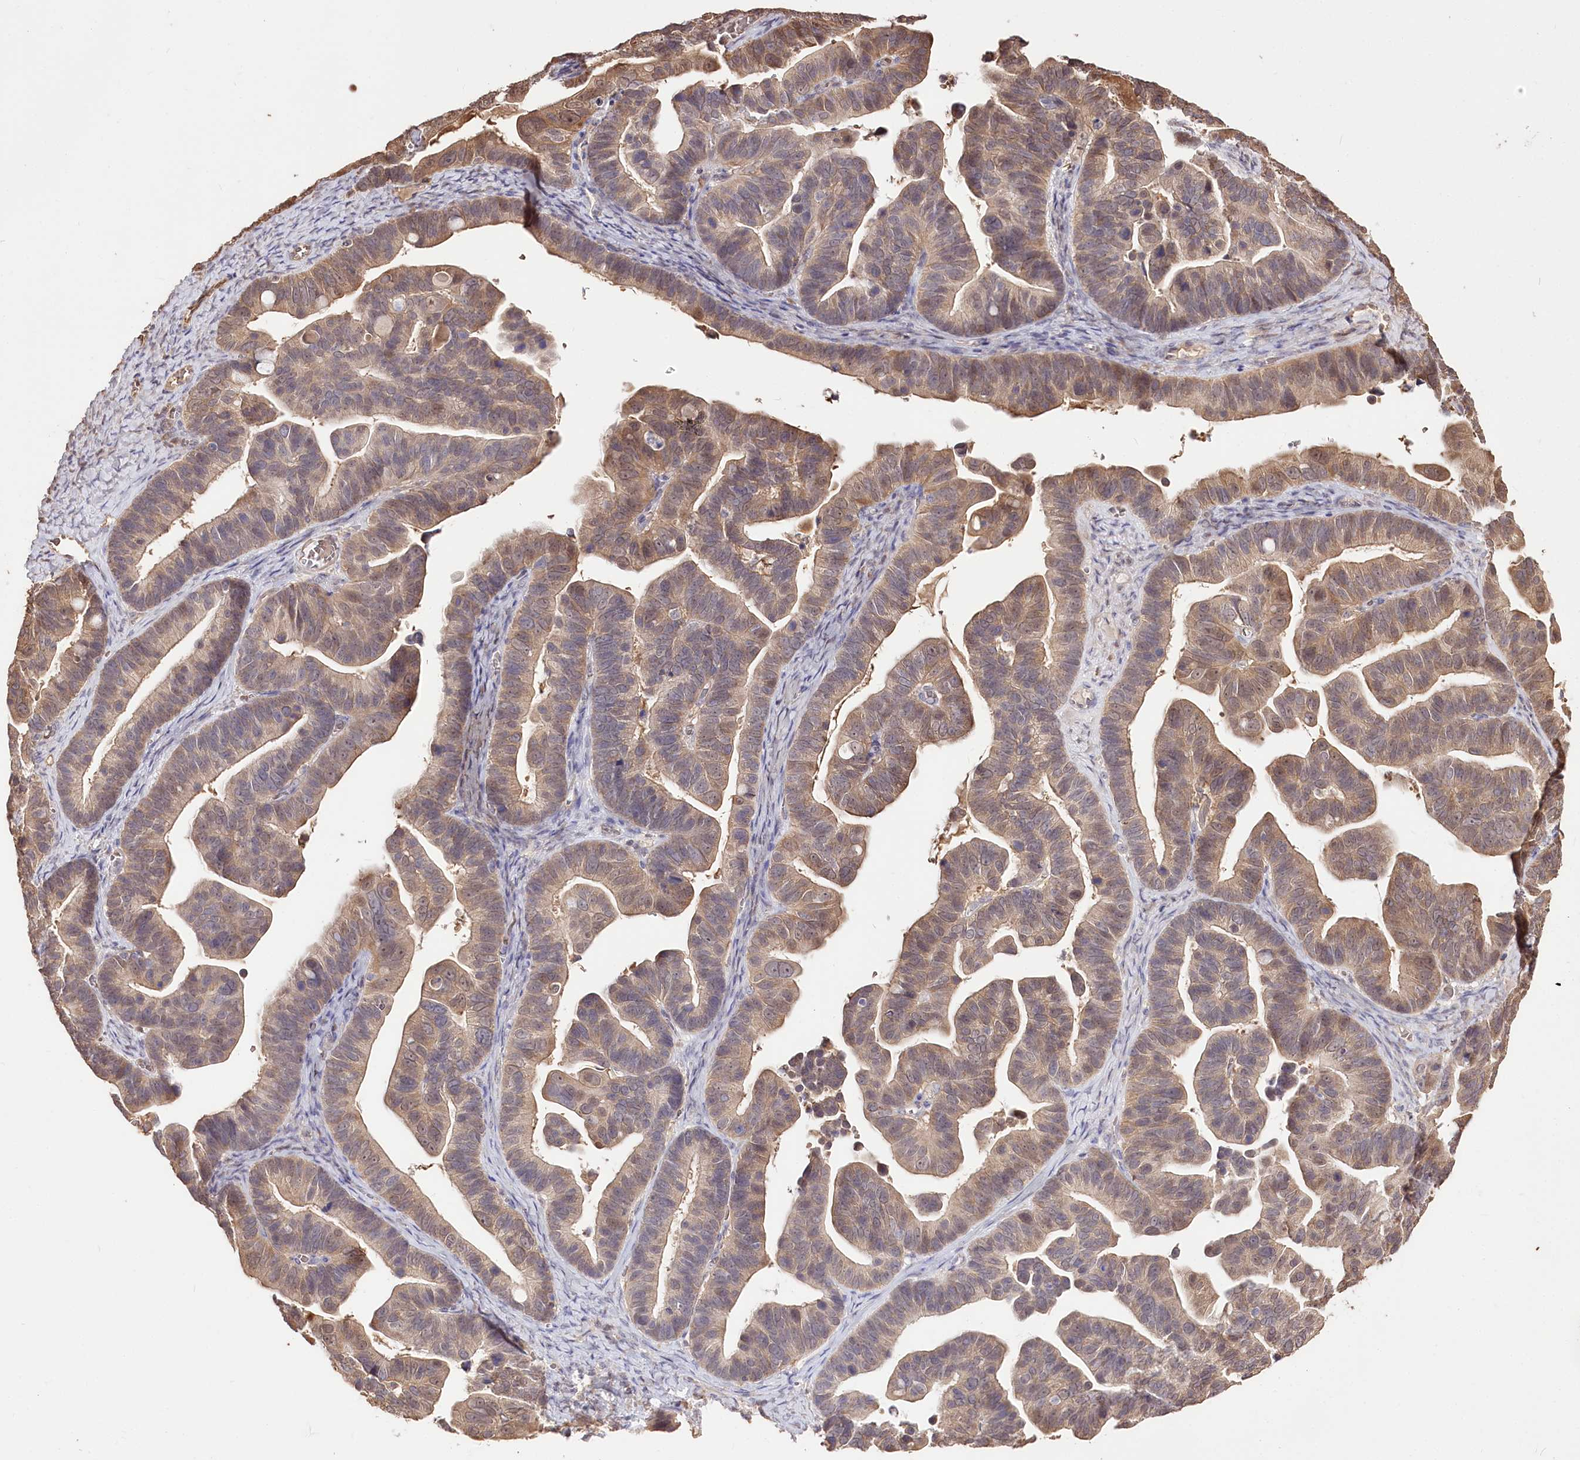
{"staining": {"intensity": "moderate", "quantity": "25%-75%", "location": "cytoplasmic/membranous"}, "tissue": "ovarian cancer", "cell_type": "Tumor cells", "image_type": "cancer", "snomed": [{"axis": "morphology", "description": "Cystadenocarcinoma, serous, NOS"}, {"axis": "topography", "description": "Ovary"}], "caption": "DAB immunohistochemical staining of human ovarian cancer exhibits moderate cytoplasmic/membranous protein expression in approximately 25%-75% of tumor cells.", "gene": "R3HDM2", "patient": {"sex": "female", "age": 56}}